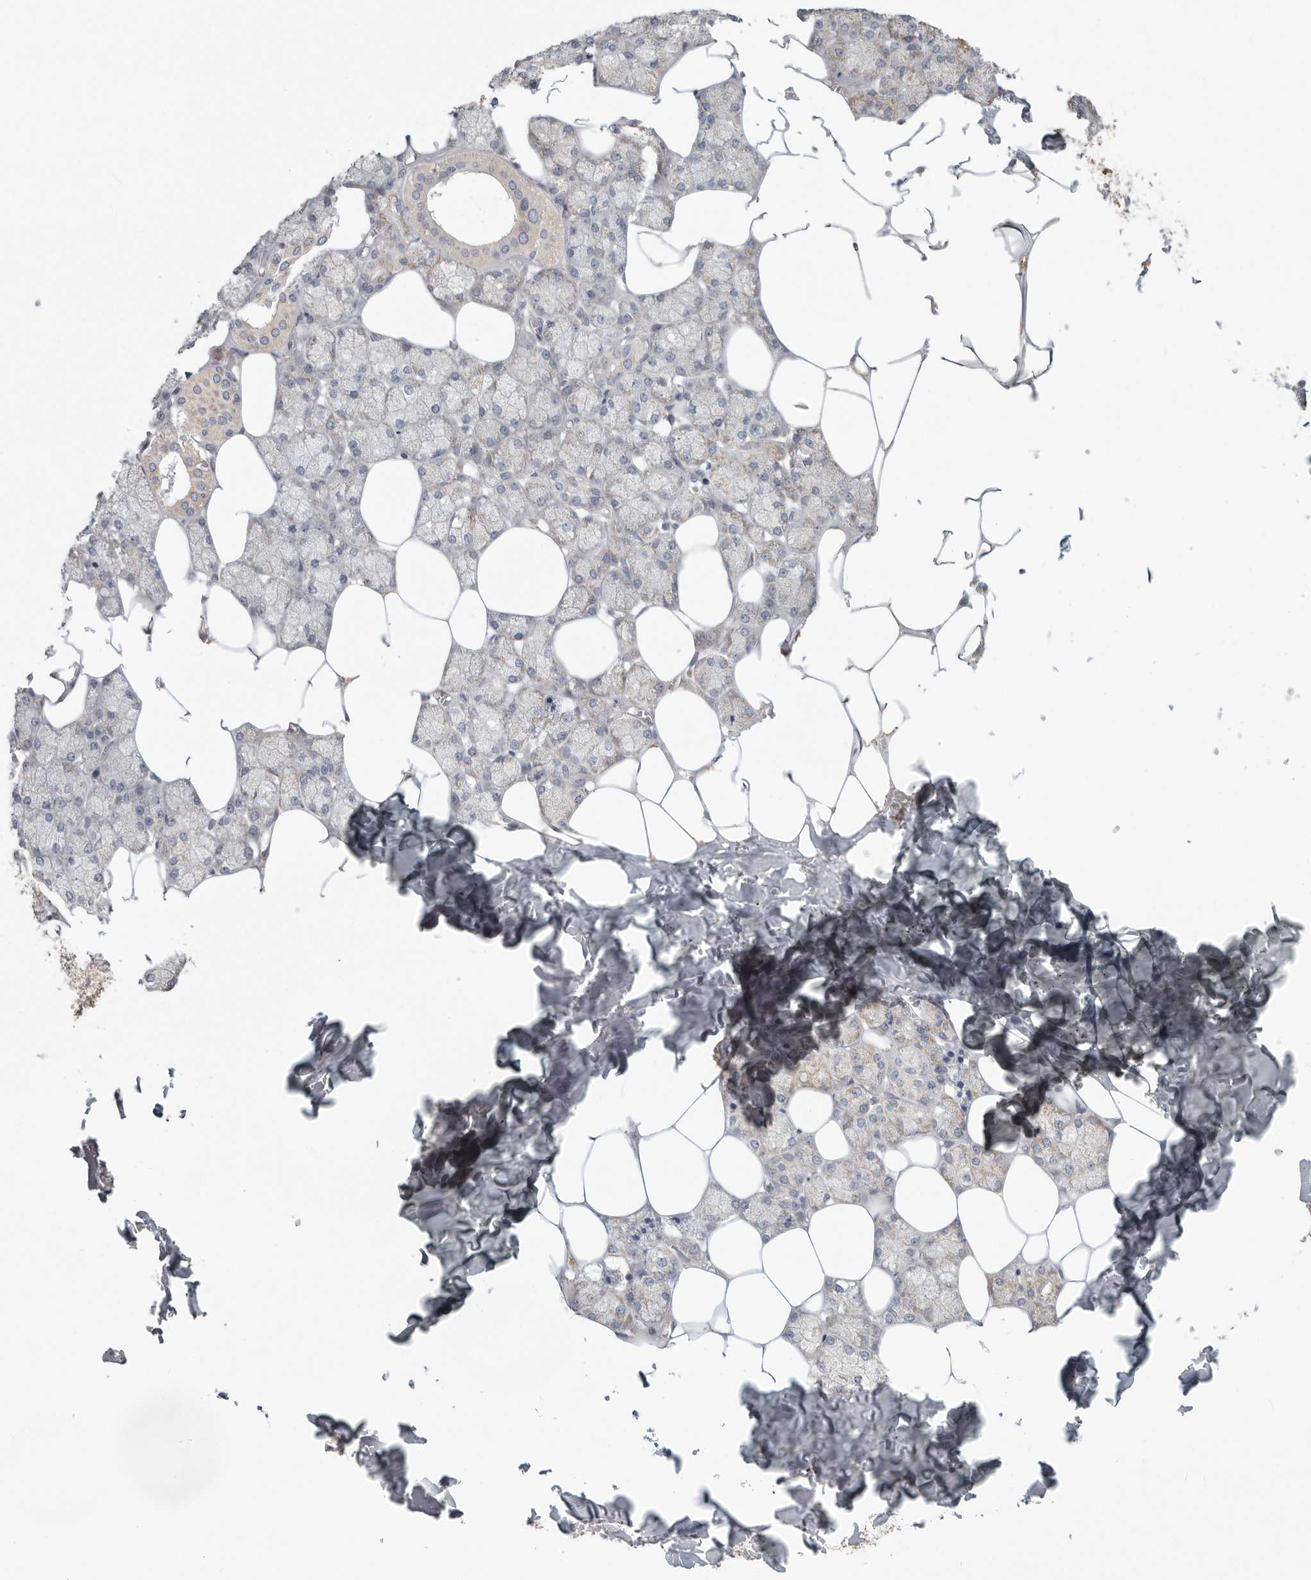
{"staining": {"intensity": "weak", "quantity": "25%-75%", "location": "cytoplasmic/membranous"}, "tissue": "salivary gland", "cell_type": "Glandular cells", "image_type": "normal", "snomed": [{"axis": "morphology", "description": "Normal tissue, NOS"}, {"axis": "topography", "description": "Salivary gland"}], "caption": "High-magnification brightfield microscopy of benign salivary gland stained with DAB (brown) and counterstained with hematoxylin (blue). glandular cells exhibit weak cytoplasmic/membranous expression is identified in about25%-75% of cells. (brown staining indicates protein expression, while blue staining denotes nuclei).", "gene": "BCAP29", "patient": {"sex": "male", "age": 62}}